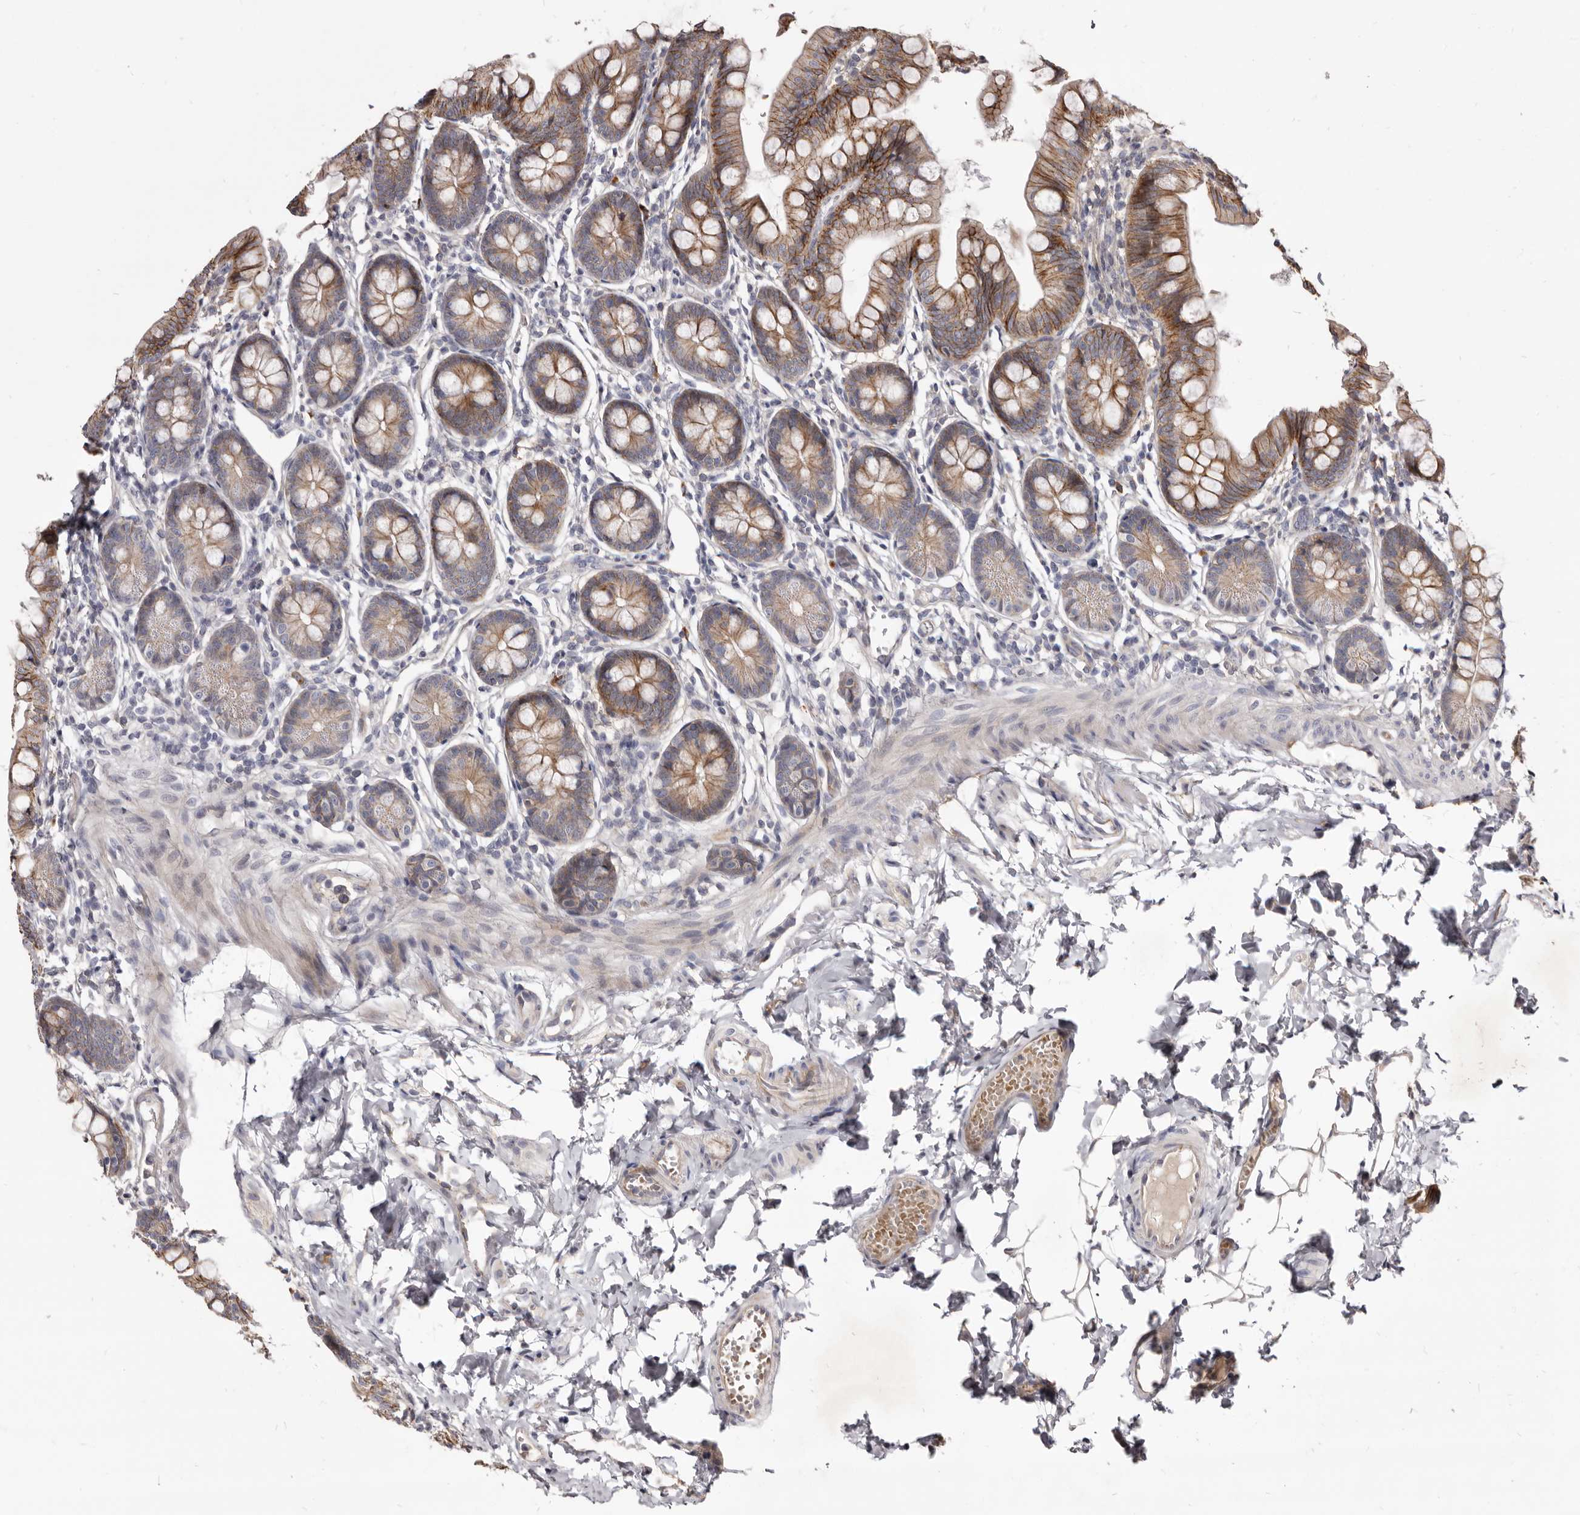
{"staining": {"intensity": "strong", "quantity": ">75%", "location": "cytoplasmic/membranous"}, "tissue": "small intestine", "cell_type": "Glandular cells", "image_type": "normal", "snomed": [{"axis": "morphology", "description": "Normal tissue, NOS"}, {"axis": "topography", "description": "Small intestine"}], "caption": "Brown immunohistochemical staining in unremarkable small intestine displays strong cytoplasmic/membranous positivity in approximately >75% of glandular cells.", "gene": "FAS", "patient": {"sex": "male", "age": 7}}